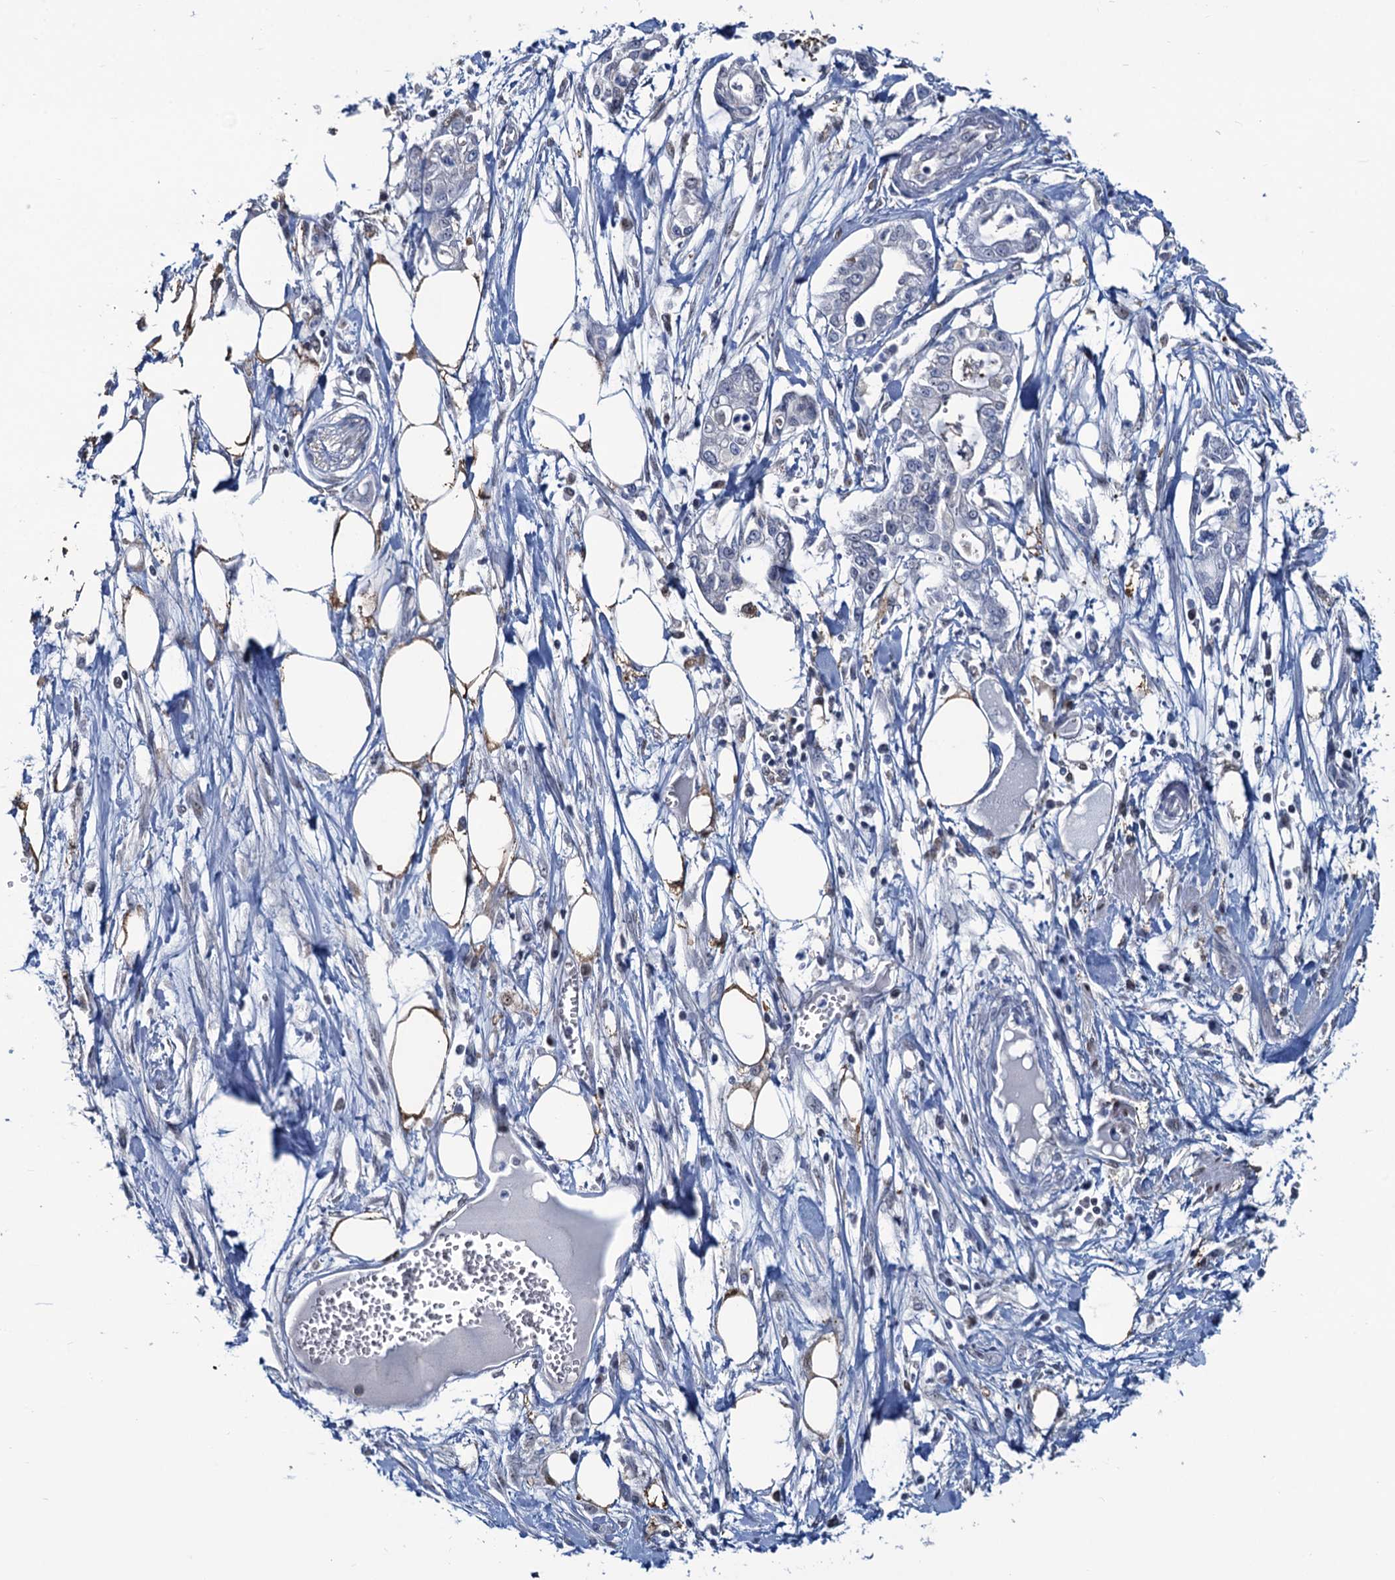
{"staining": {"intensity": "negative", "quantity": "none", "location": "none"}, "tissue": "pancreatic cancer", "cell_type": "Tumor cells", "image_type": "cancer", "snomed": [{"axis": "morphology", "description": "Adenocarcinoma, NOS"}, {"axis": "topography", "description": "Pancreas"}], "caption": "DAB (3,3'-diaminobenzidine) immunohistochemical staining of pancreatic adenocarcinoma reveals no significant positivity in tumor cells.", "gene": "RTKN2", "patient": {"sex": "male", "age": 68}}